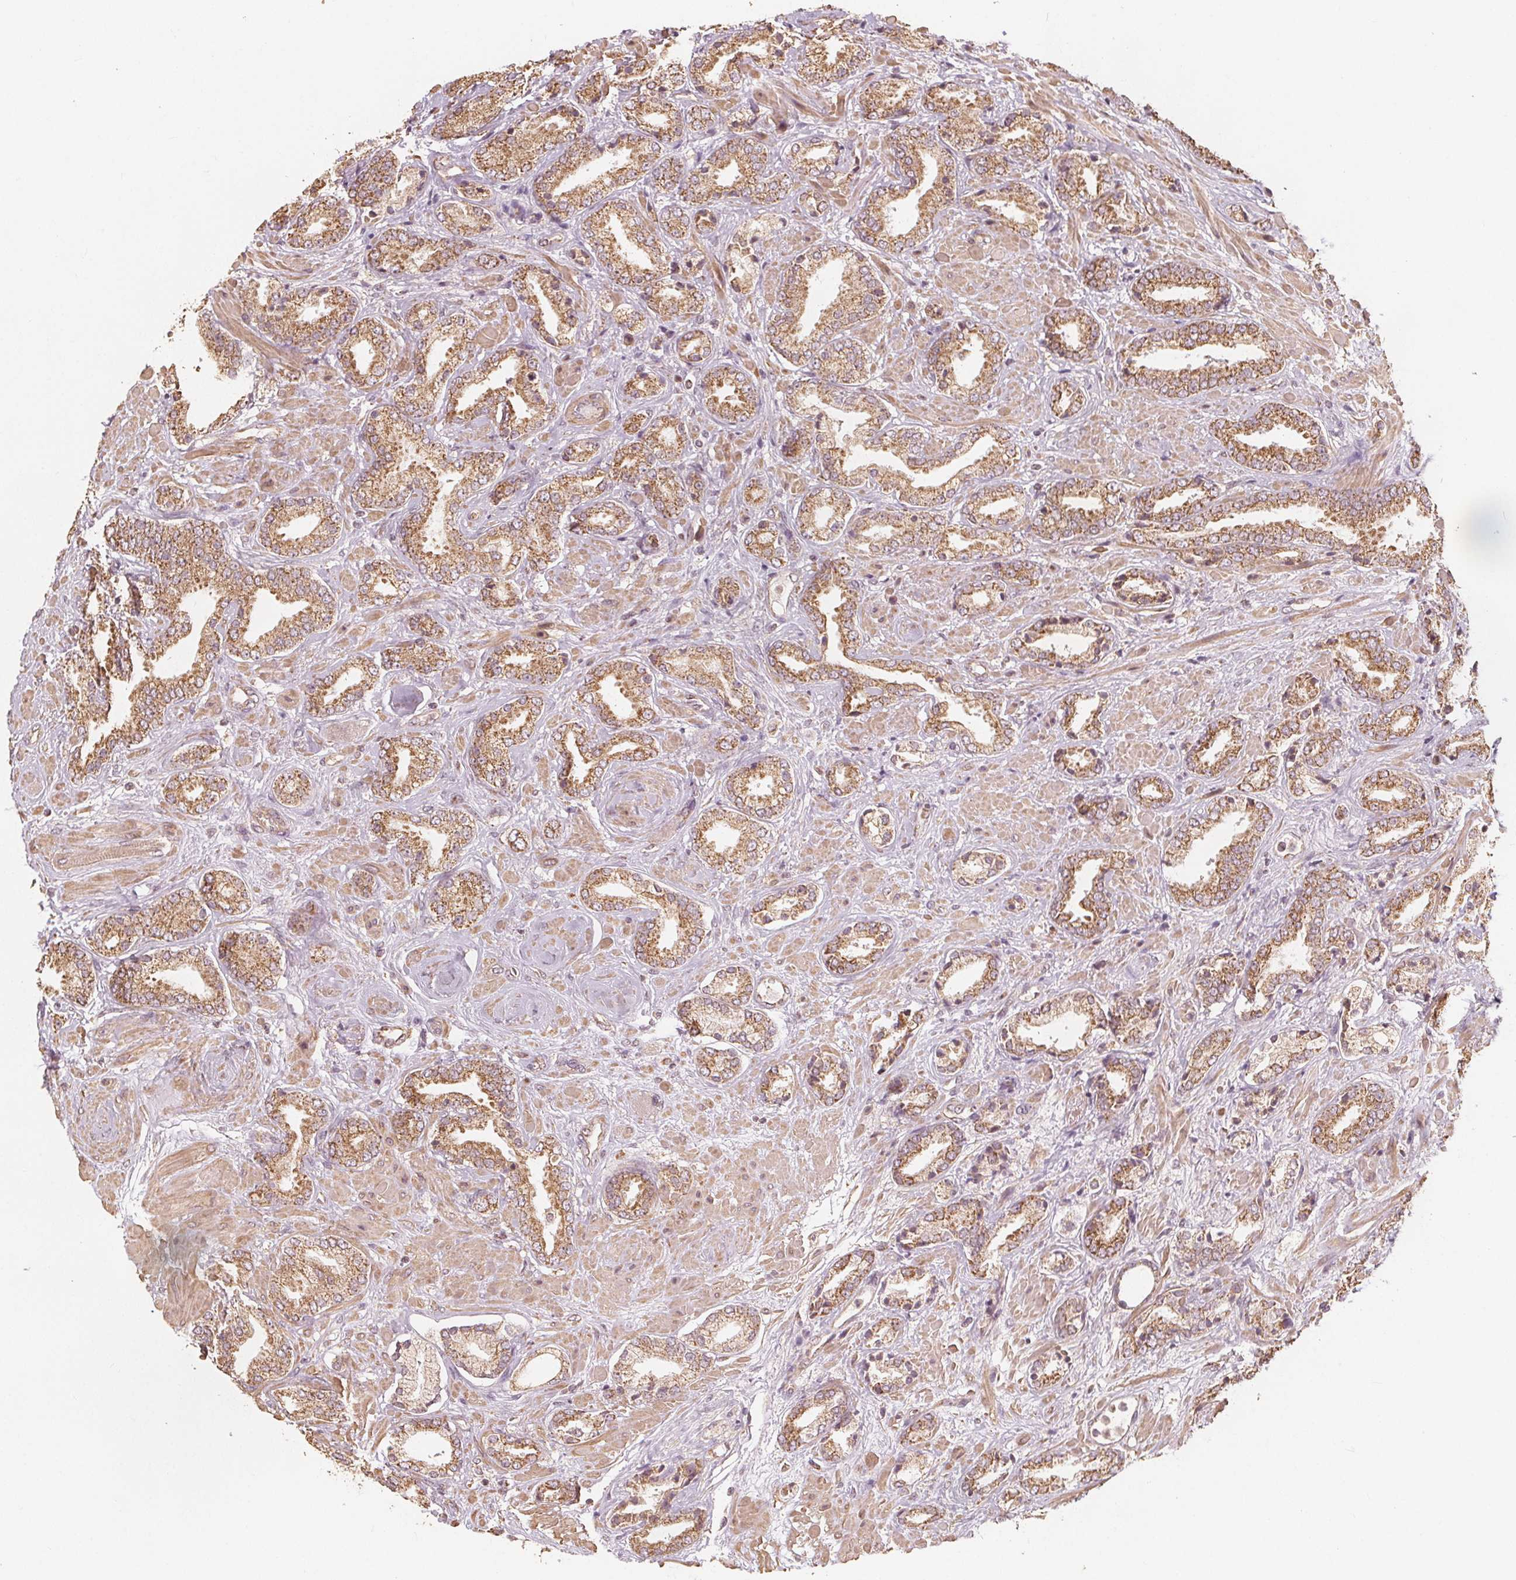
{"staining": {"intensity": "moderate", "quantity": ">75%", "location": "cytoplasmic/membranous"}, "tissue": "prostate cancer", "cell_type": "Tumor cells", "image_type": "cancer", "snomed": [{"axis": "morphology", "description": "Adenocarcinoma, High grade"}, {"axis": "topography", "description": "Prostate"}], "caption": "DAB immunohistochemical staining of high-grade adenocarcinoma (prostate) reveals moderate cytoplasmic/membranous protein staining in approximately >75% of tumor cells.", "gene": "PEX26", "patient": {"sex": "male", "age": 56}}